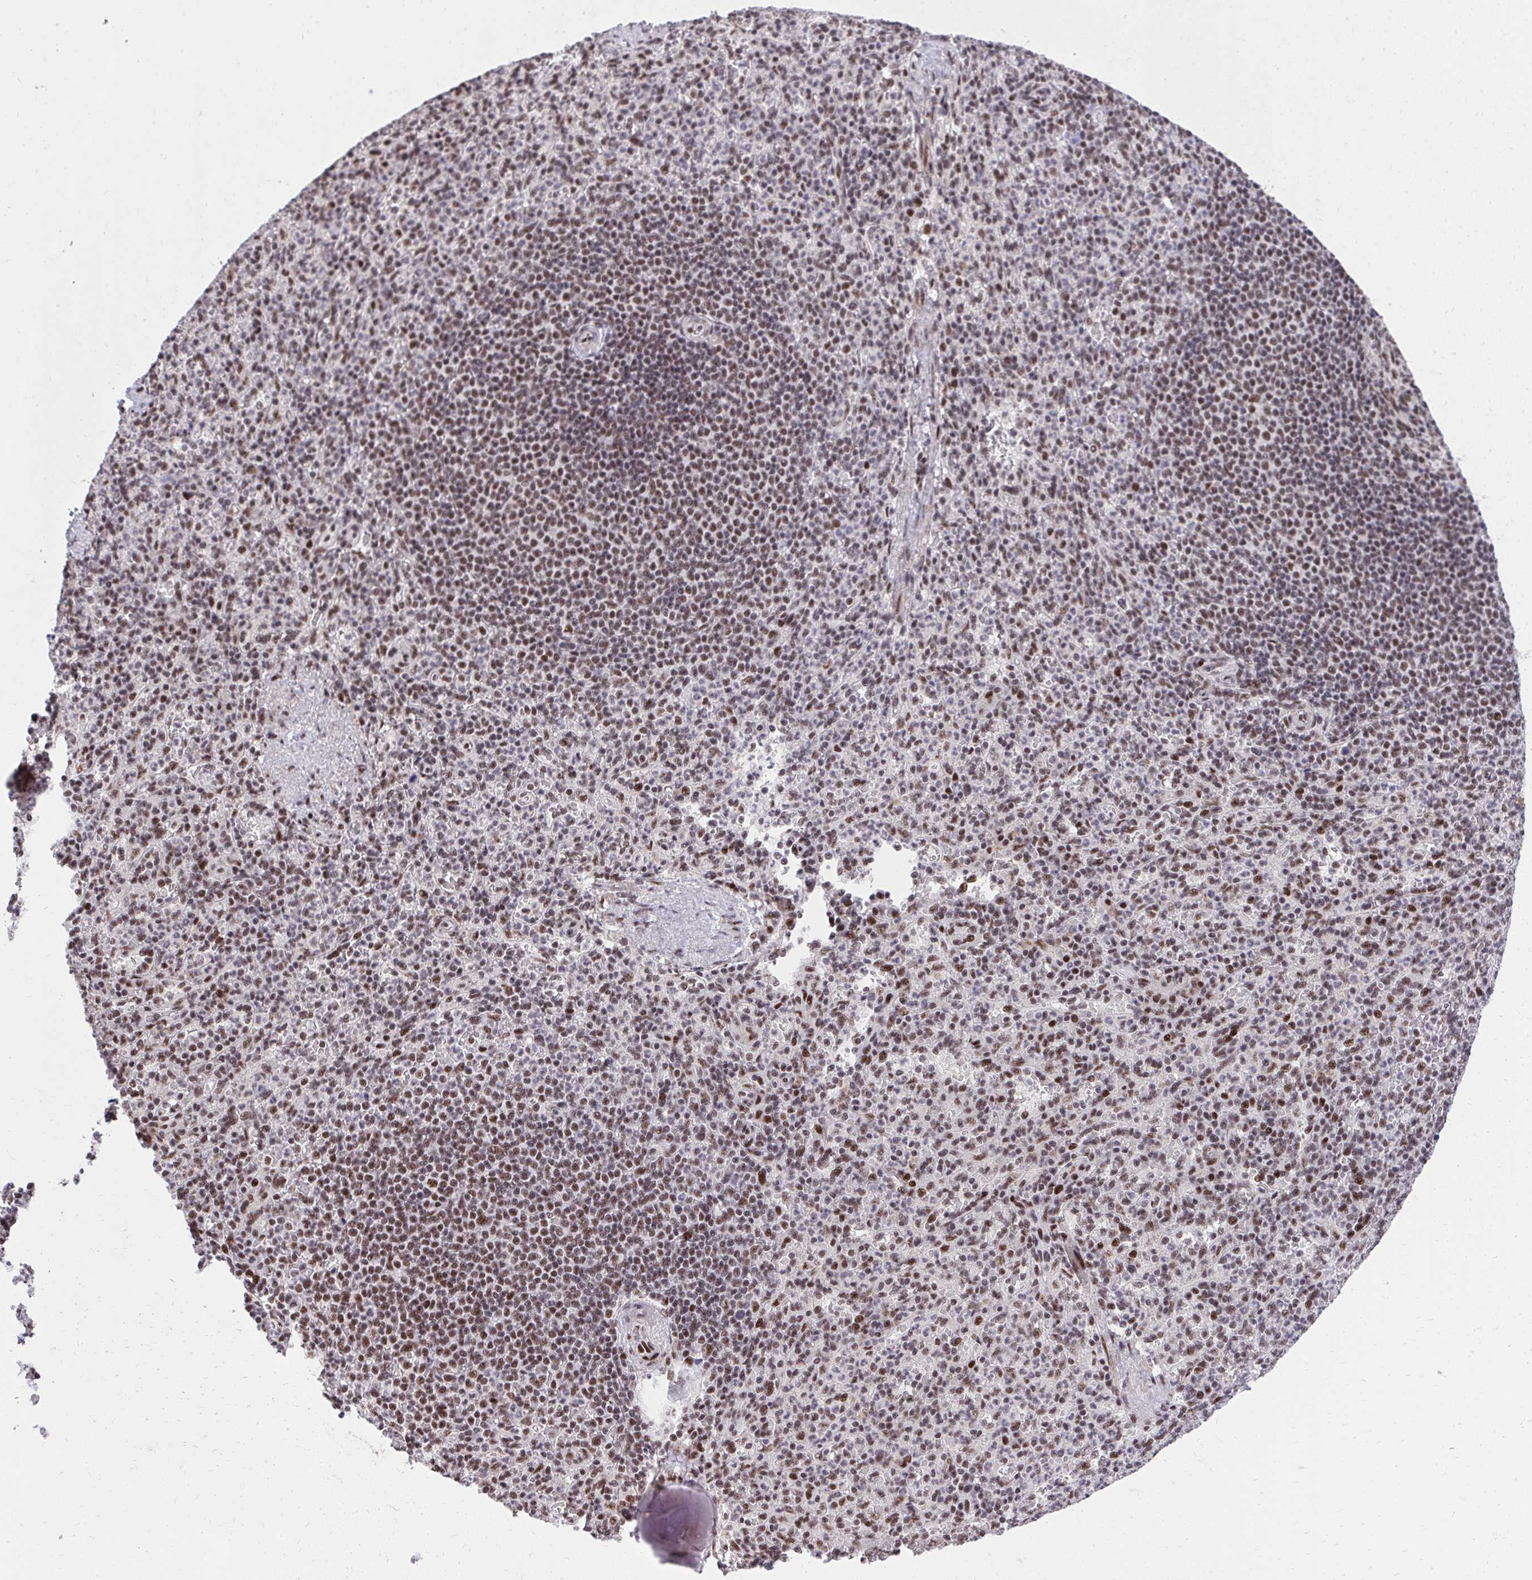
{"staining": {"intensity": "moderate", "quantity": ">75%", "location": "nuclear"}, "tissue": "spleen", "cell_type": "Cells in red pulp", "image_type": "normal", "snomed": [{"axis": "morphology", "description": "Normal tissue, NOS"}, {"axis": "topography", "description": "Spleen"}], "caption": "High-magnification brightfield microscopy of normal spleen stained with DAB (brown) and counterstained with hematoxylin (blue). cells in red pulp exhibit moderate nuclear expression is present in about>75% of cells. (Stains: DAB in brown, nuclei in blue, Microscopy: brightfield microscopy at high magnification).", "gene": "SYNE4", "patient": {"sex": "female", "age": 74}}